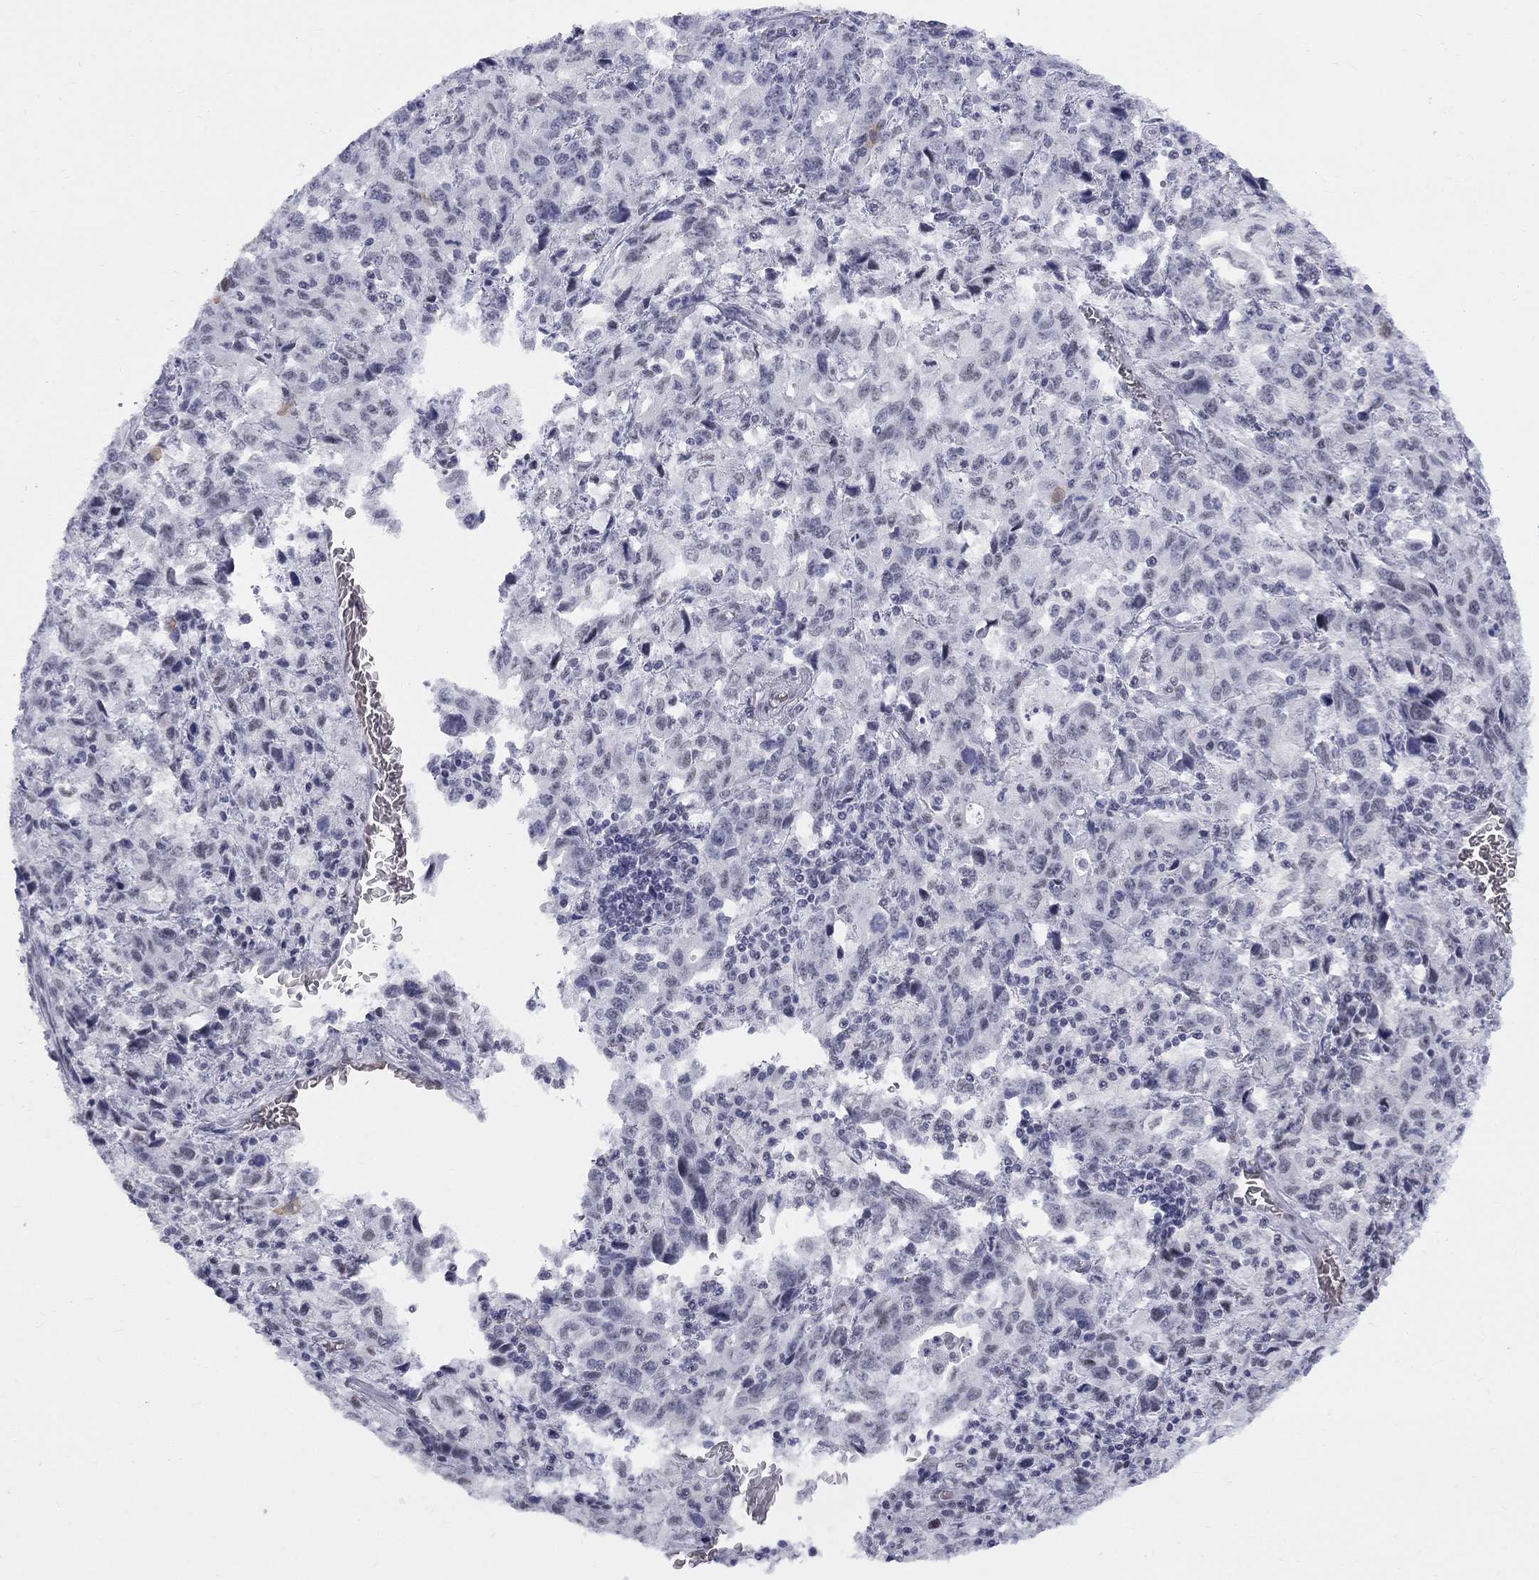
{"staining": {"intensity": "negative", "quantity": "none", "location": "none"}, "tissue": "stomach cancer", "cell_type": "Tumor cells", "image_type": "cancer", "snomed": [{"axis": "morphology", "description": "Adenocarcinoma, NOS"}, {"axis": "topography", "description": "Stomach, upper"}], "caption": "Tumor cells show no significant protein expression in stomach cancer.", "gene": "DMTN", "patient": {"sex": "male", "age": 85}}